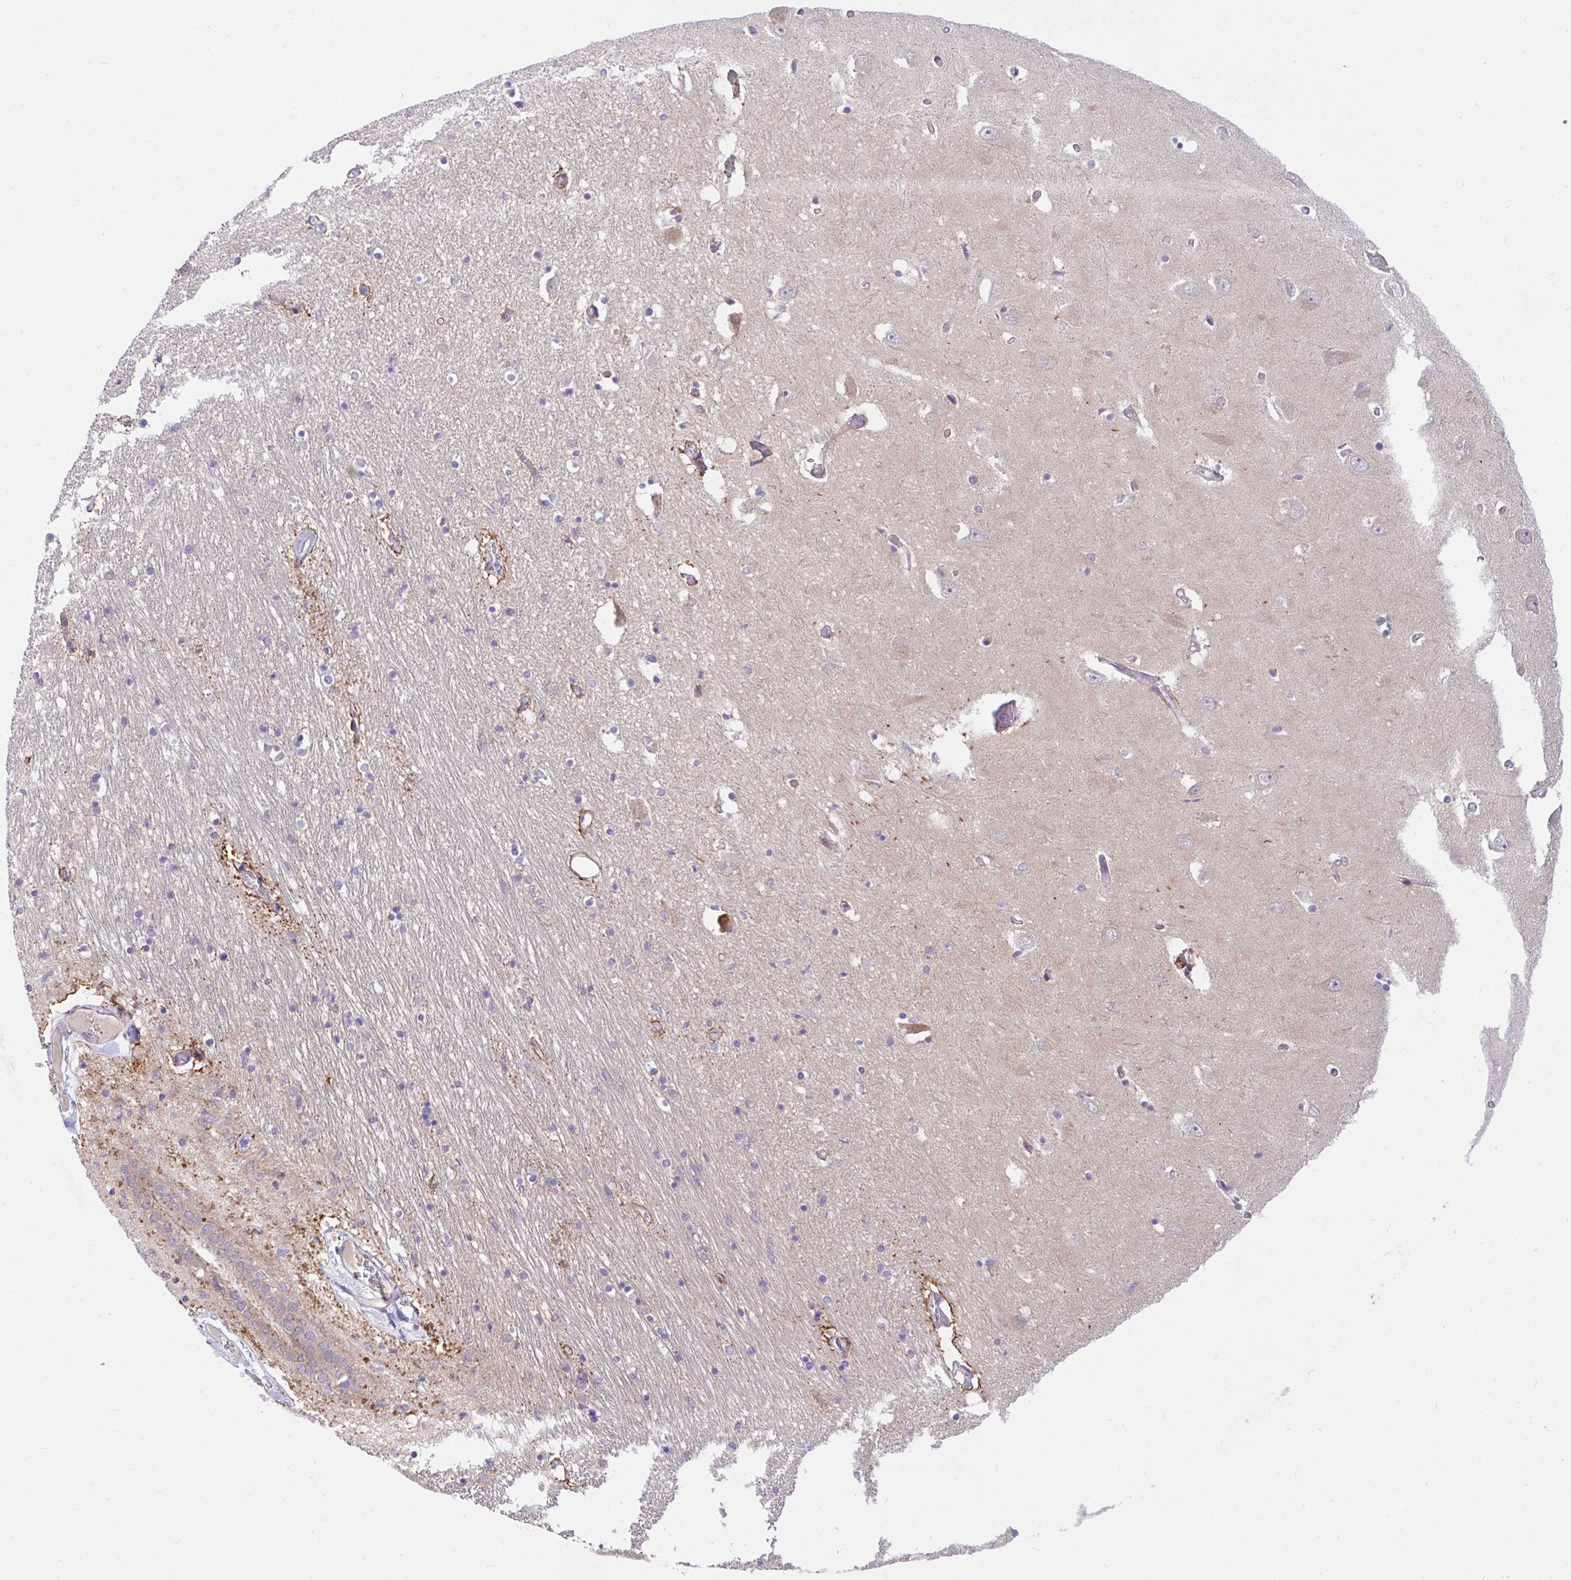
{"staining": {"intensity": "negative", "quantity": "none", "location": "none"}, "tissue": "caudate", "cell_type": "Glial cells", "image_type": "normal", "snomed": [{"axis": "morphology", "description": "Normal tissue, NOS"}, {"axis": "topography", "description": "Lateral ventricle wall"}, {"axis": "topography", "description": "Hippocampus"}], "caption": "Immunohistochemical staining of benign caudate exhibits no significant positivity in glial cells. (DAB (3,3'-diaminobenzidine) IHC, high magnification).", "gene": "TLN2", "patient": {"sex": "female", "age": 63}}